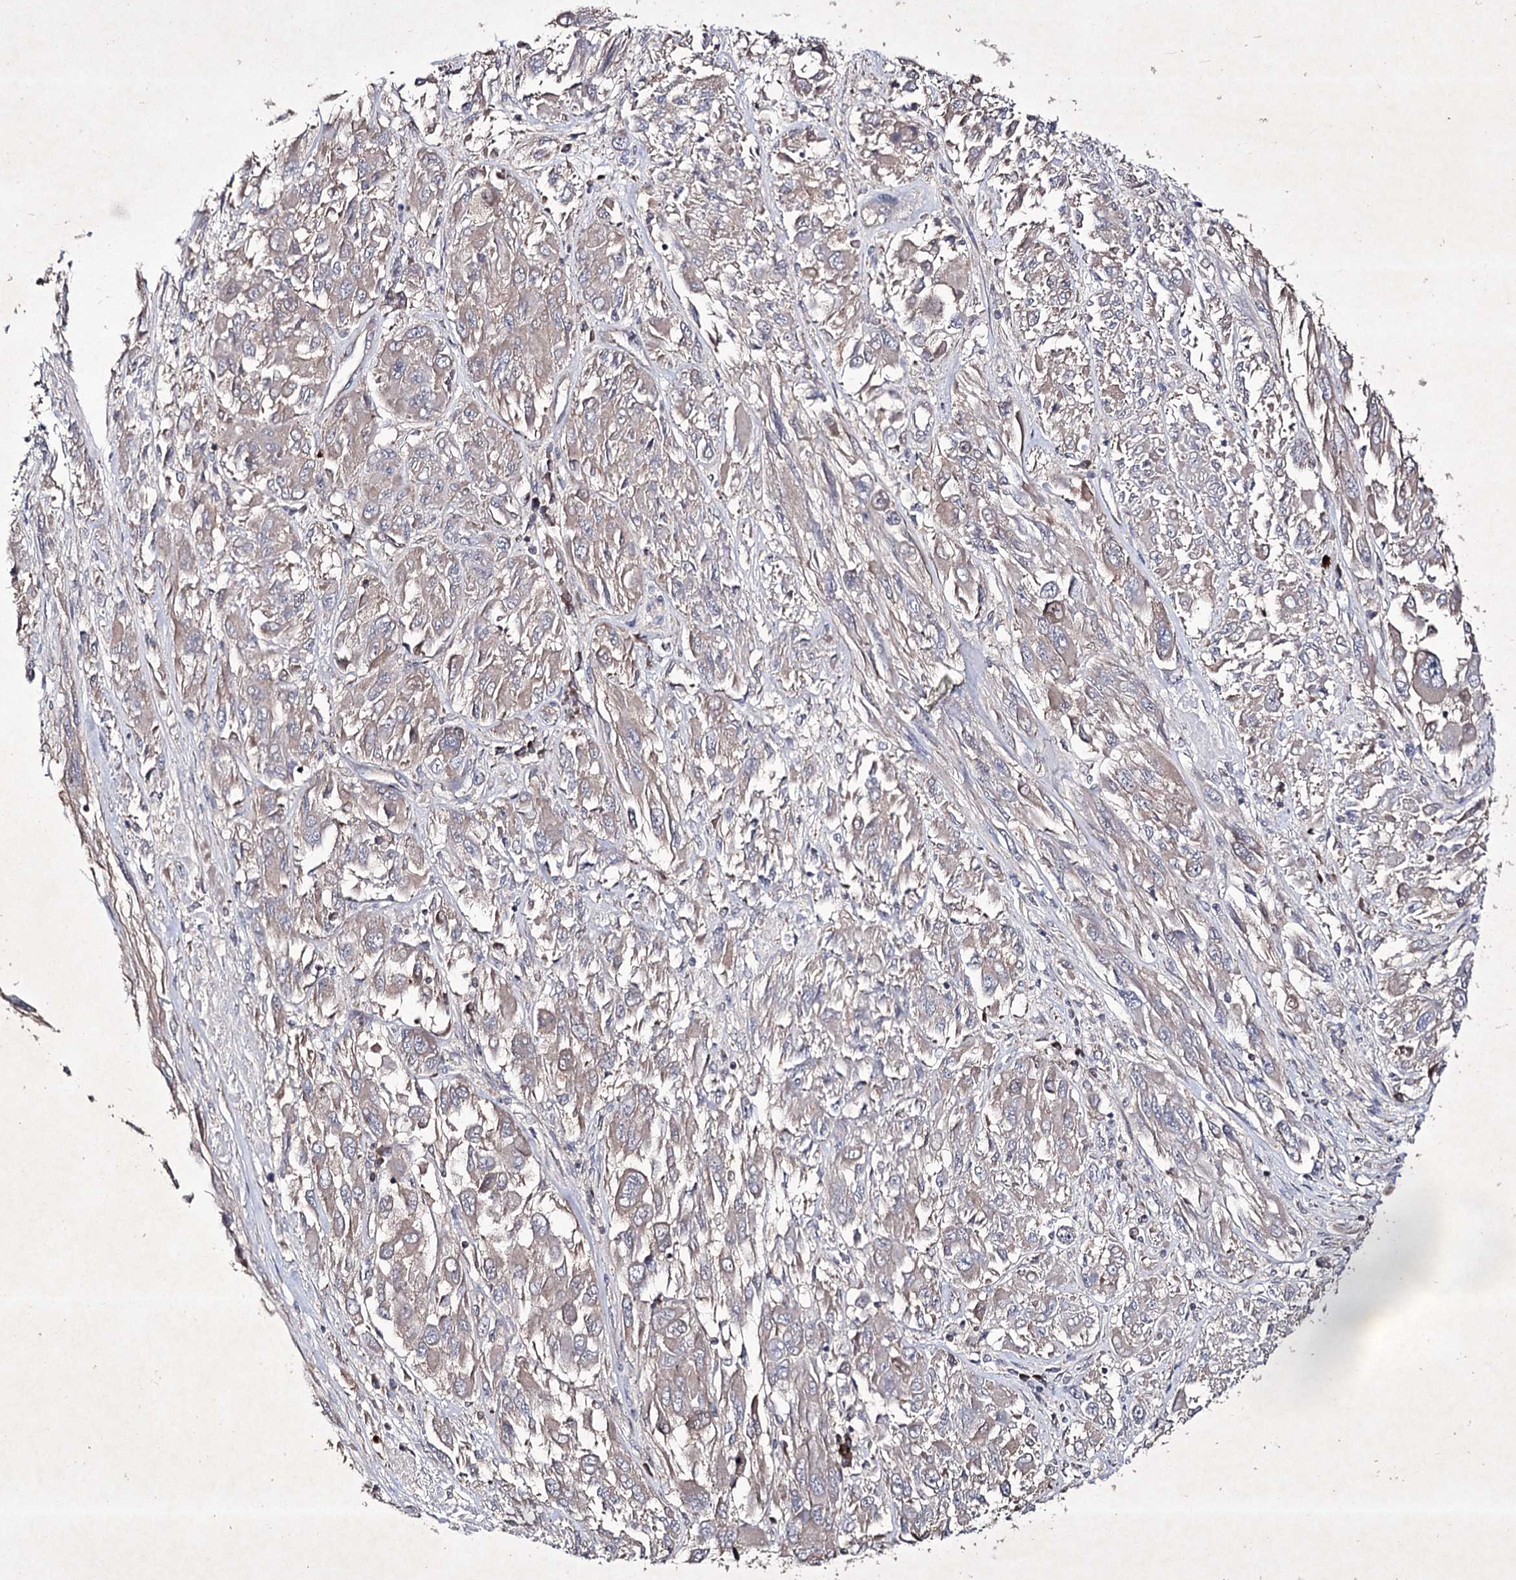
{"staining": {"intensity": "weak", "quantity": "<25%", "location": "cytoplasmic/membranous"}, "tissue": "melanoma", "cell_type": "Tumor cells", "image_type": "cancer", "snomed": [{"axis": "morphology", "description": "Malignant melanoma, NOS"}, {"axis": "topography", "description": "Skin"}], "caption": "Micrograph shows no protein expression in tumor cells of malignant melanoma tissue.", "gene": "SEMA4G", "patient": {"sex": "female", "age": 91}}